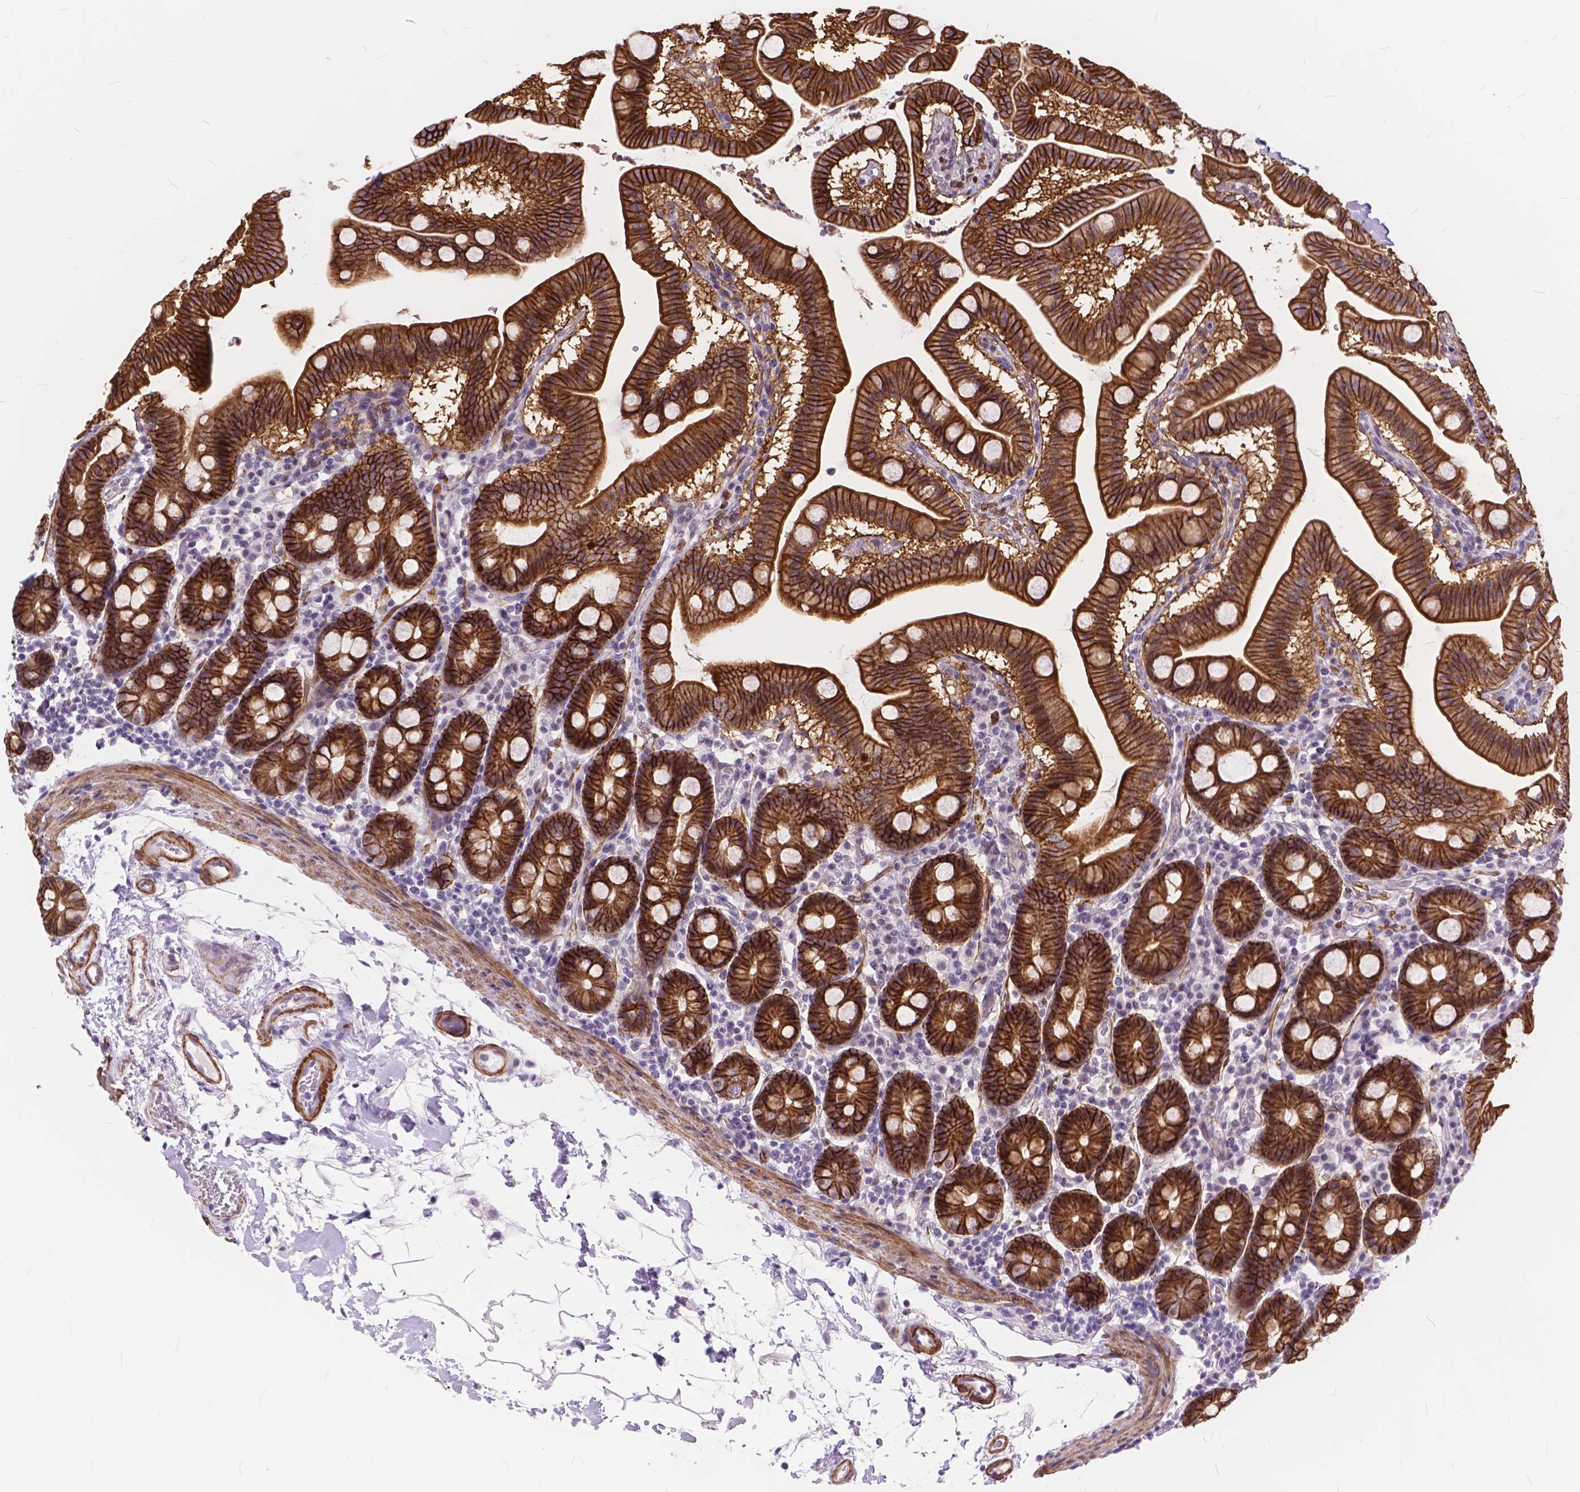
{"staining": {"intensity": "strong", "quantity": ">75%", "location": "cytoplasmic/membranous"}, "tissue": "duodenum", "cell_type": "Glandular cells", "image_type": "normal", "snomed": [{"axis": "morphology", "description": "Normal tissue, NOS"}, {"axis": "topography", "description": "Pancreas"}, {"axis": "topography", "description": "Duodenum"}], "caption": "High-power microscopy captured an immunohistochemistry (IHC) histopathology image of unremarkable duodenum, revealing strong cytoplasmic/membranous positivity in approximately >75% of glandular cells.", "gene": "MAN2C1", "patient": {"sex": "male", "age": 59}}